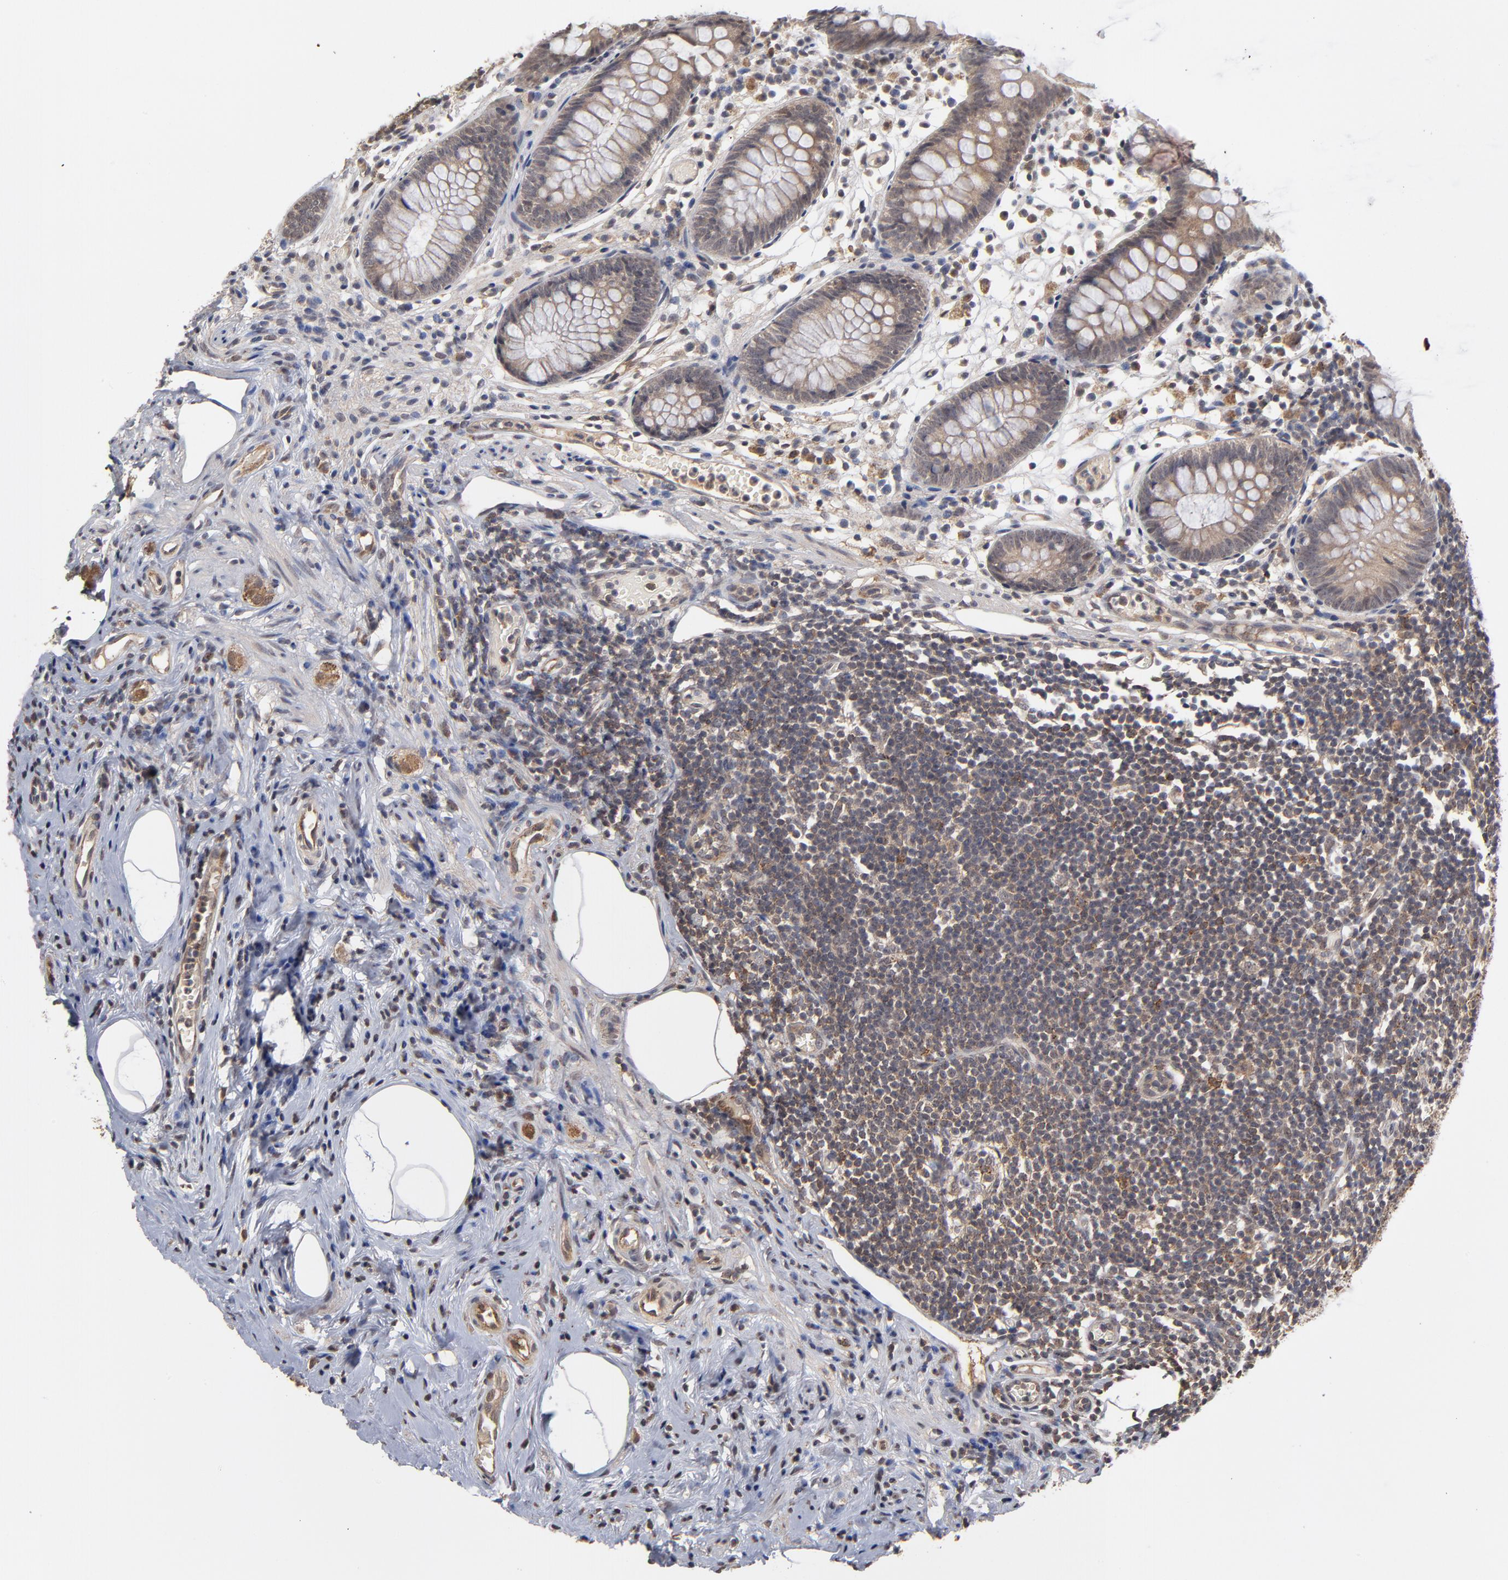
{"staining": {"intensity": "moderate", "quantity": ">75%", "location": "cytoplasmic/membranous"}, "tissue": "appendix", "cell_type": "Glandular cells", "image_type": "normal", "snomed": [{"axis": "morphology", "description": "Normal tissue, NOS"}, {"axis": "topography", "description": "Appendix"}], "caption": "Brown immunohistochemical staining in normal appendix reveals moderate cytoplasmic/membranous positivity in approximately >75% of glandular cells. The staining was performed using DAB, with brown indicating positive protein expression. Nuclei are stained blue with hematoxylin.", "gene": "ASB8", "patient": {"sex": "male", "age": 38}}